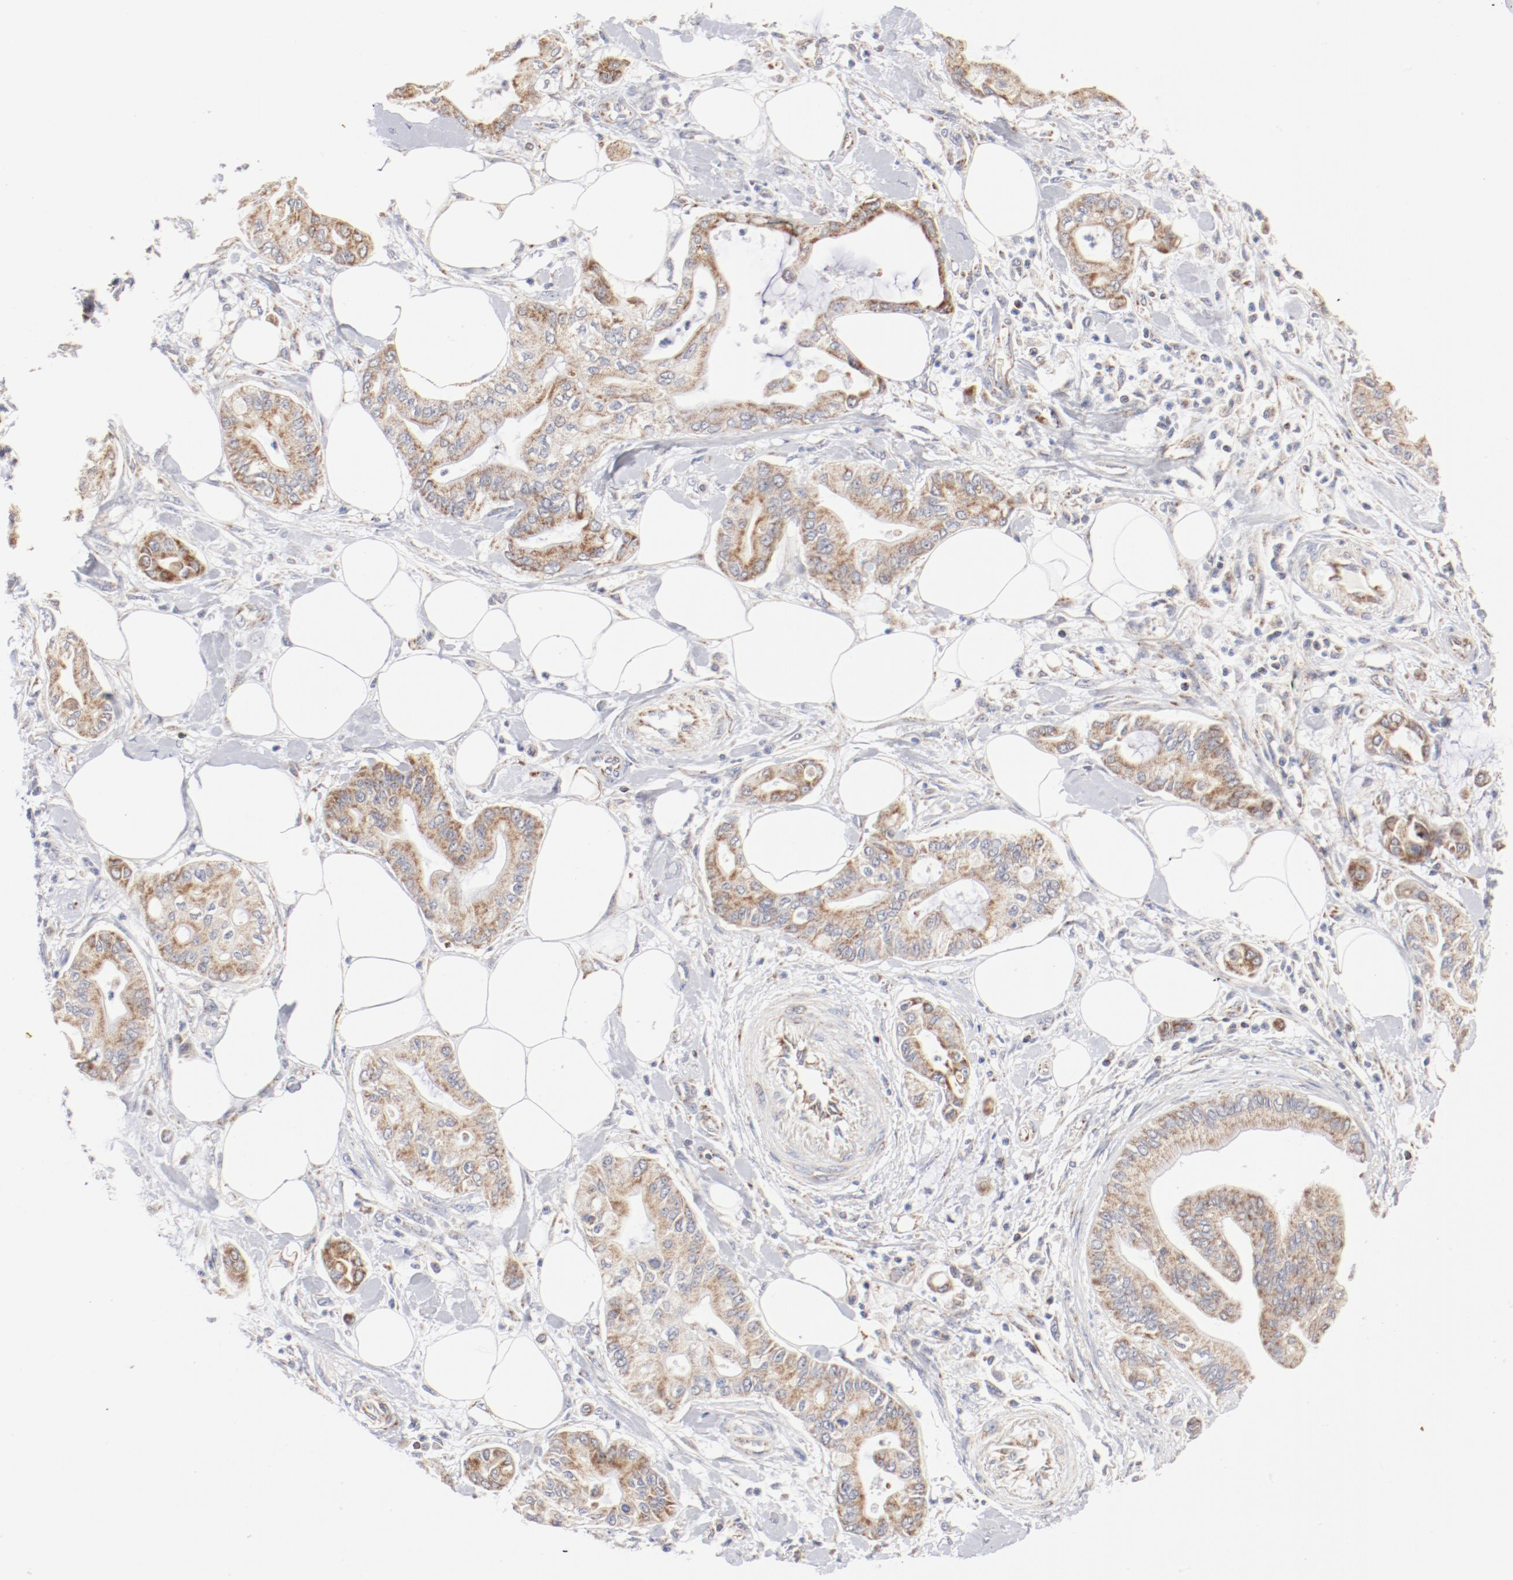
{"staining": {"intensity": "moderate", "quantity": ">75%", "location": "cytoplasmic/membranous"}, "tissue": "pancreatic cancer", "cell_type": "Tumor cells", "image_type": "cancer", "snomed": [{"axis": "morphology", "description": "Adenocarcinoma, NOS"}, {"axis": "morphology", "description": "Adenocarcinoma, metastatic, NOS"}, {"axis": "topography", "description": "Lymph node"}, {"axis": "topography", "description": "Pancreas"}, {"axis": "topography", "description": "Duodenum"}], "caption": "This histopathology image demonstrates pancreatic cancer stained with immunohistochemistry (IHC) to label a protein in brown. The cytoplasmic/membranous of tumor cells show moderate positivity for the protein. Nuclei are counter-stained blue.", "gene": "MRPL58", "patient": {"sex": "female", "age": 64}}